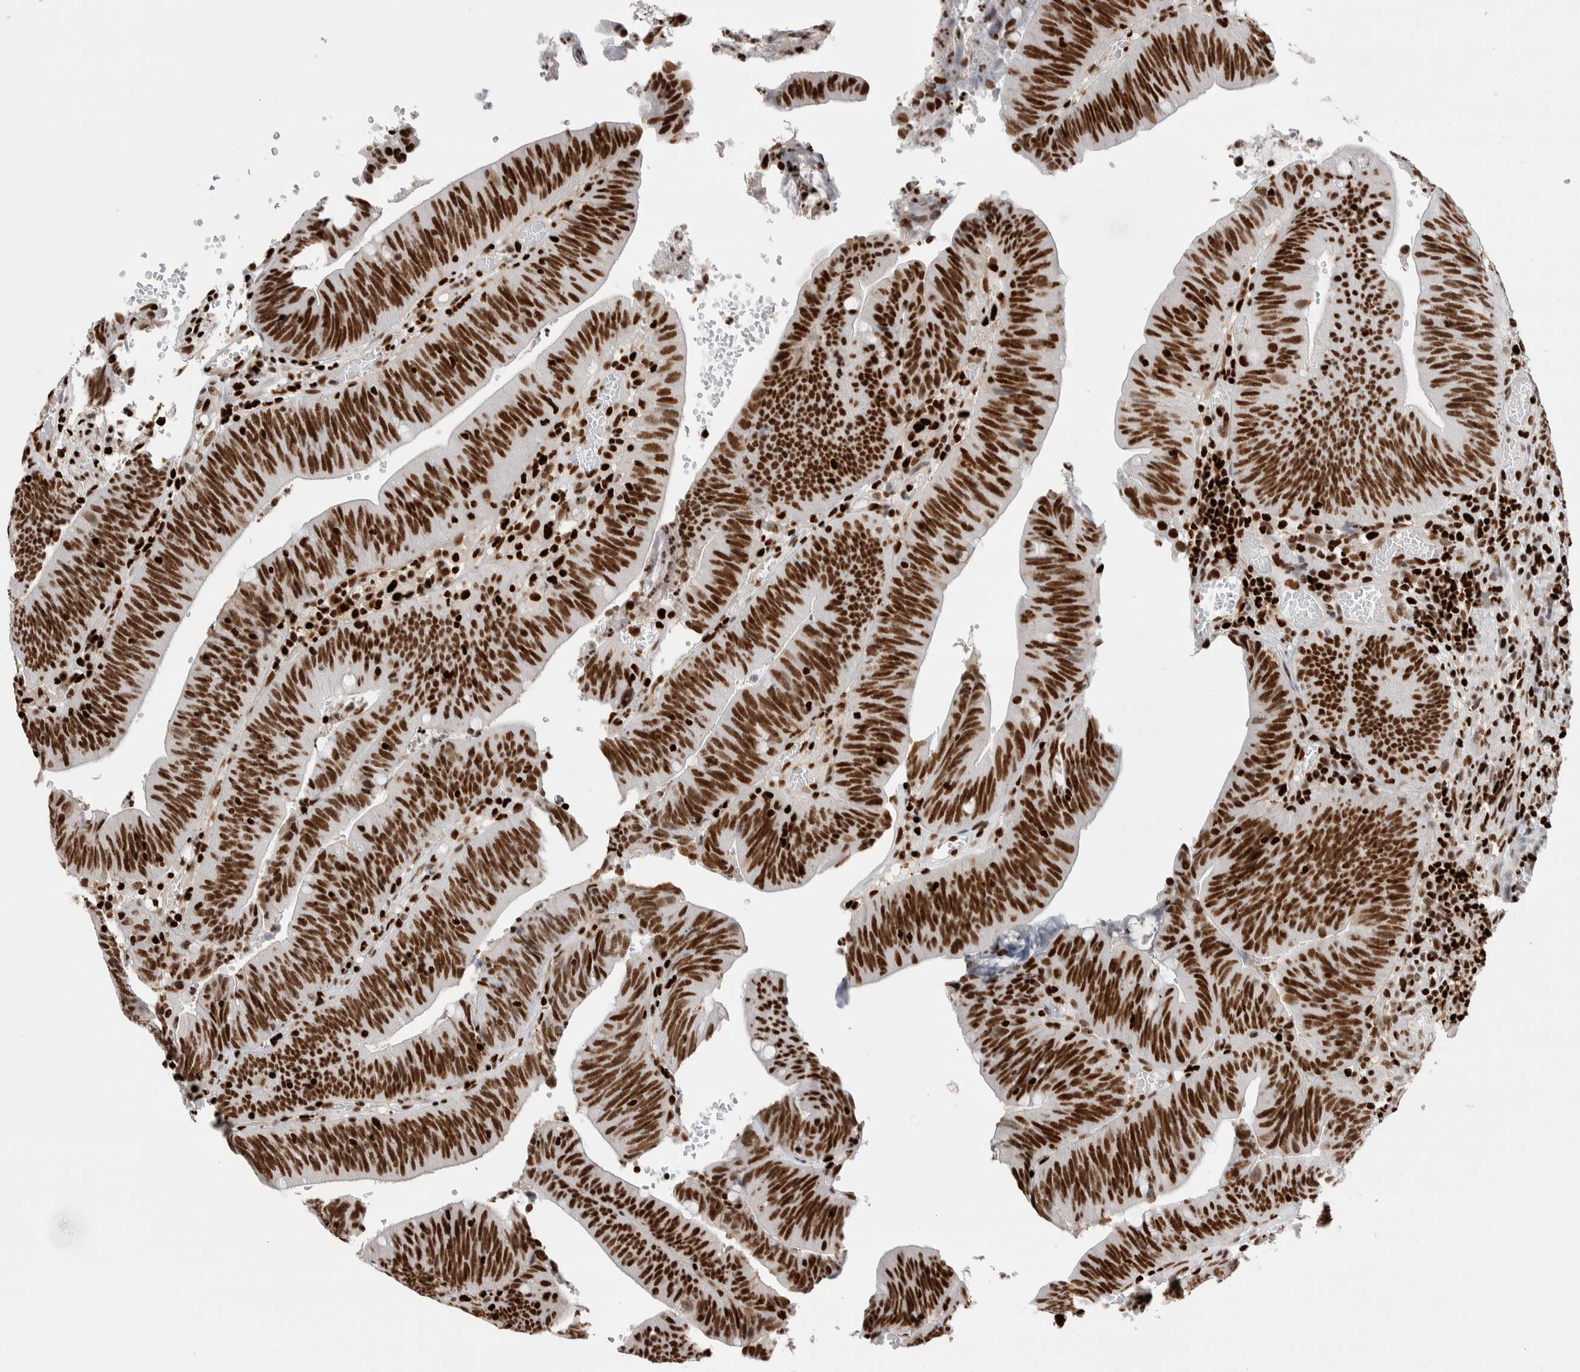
{"staining": {"intensity": "strong", "quantity": ">75%", "location": "nuclear"}, "tissue": "colorectal cancer", "cell_type": "Tumor cells", "image_type": "cancer", "snomed": [{"axis": "morphology", "description": "Normal tissue, NOS"}, {"axis": "morphology", "description": "Adenocarcinoma, NOS"}, {"axis": "topography", "description": "Rectum"}], "caption": "Immunohistochemistry micrograph of colorectal adenocarcinoma stained for a protein (brown), which displays high levels of strong nuclear staining in approximately >75% of tumor cells.", "gene": "RNASEK-C17orf49", "patient": {"sex": "female", "age": 66}}